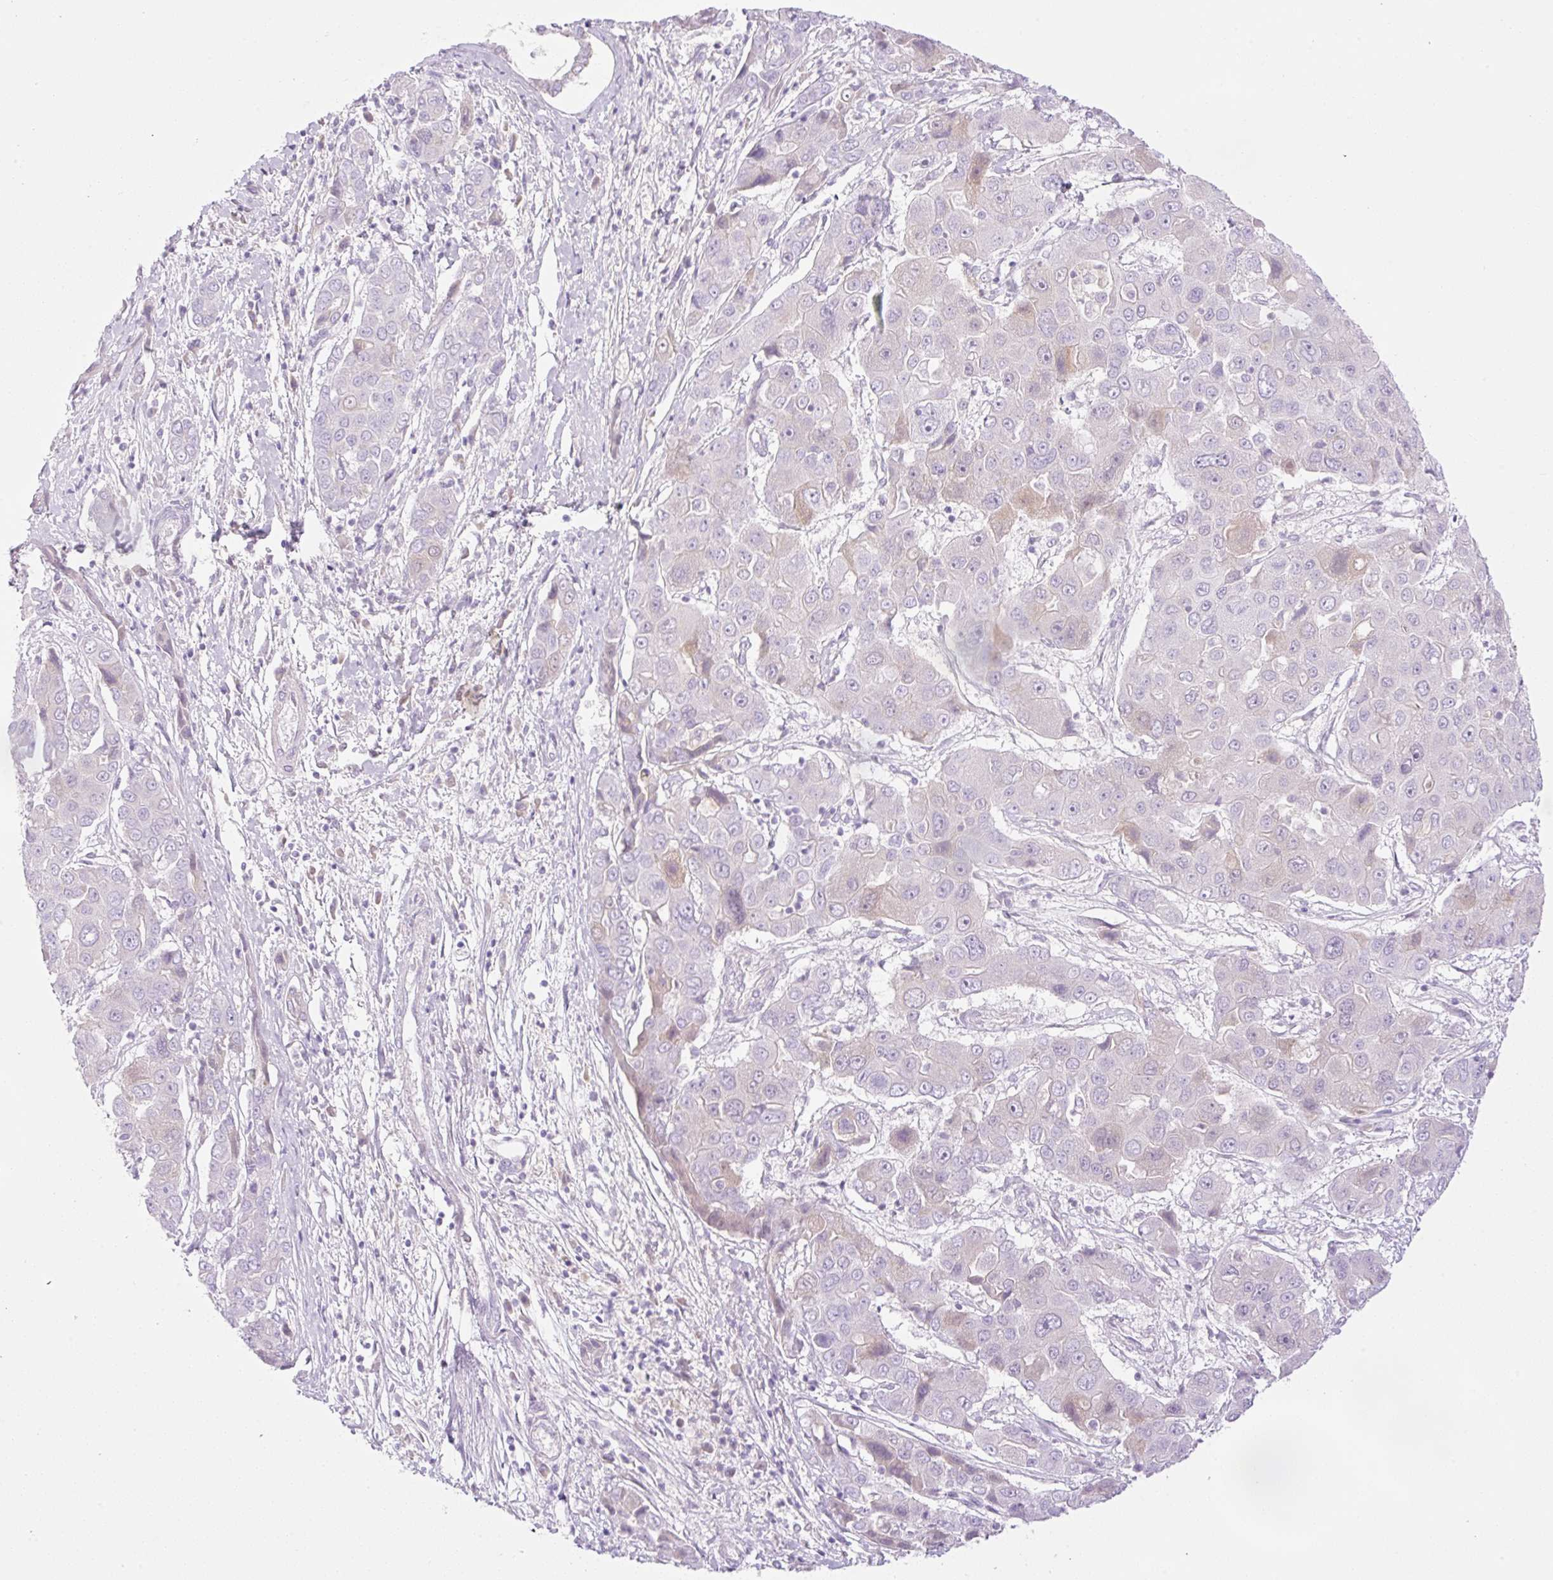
{"staining": {"intensity": "negative", "quantity": "none", "location": "none"}, "tissue": "liver cancer", "cell_type": "Tumor cells", "image_type": "cancer", "snomed": [{"axis": "morphology", "description": "Cholangiocarcinoma"}, {"axis": "topography", "description": "Liver"}], "caption": "High power microscopy histopathology image of an immunohistochemistry (IHC) micrograph of liver cholangiocarcinoma, revealing no significant expression in tumor cells. (DAB immunohistochemistry (IHC), high magnification).", "gene": "PALM3", "patient": {"sex": "male", "age": 67}}